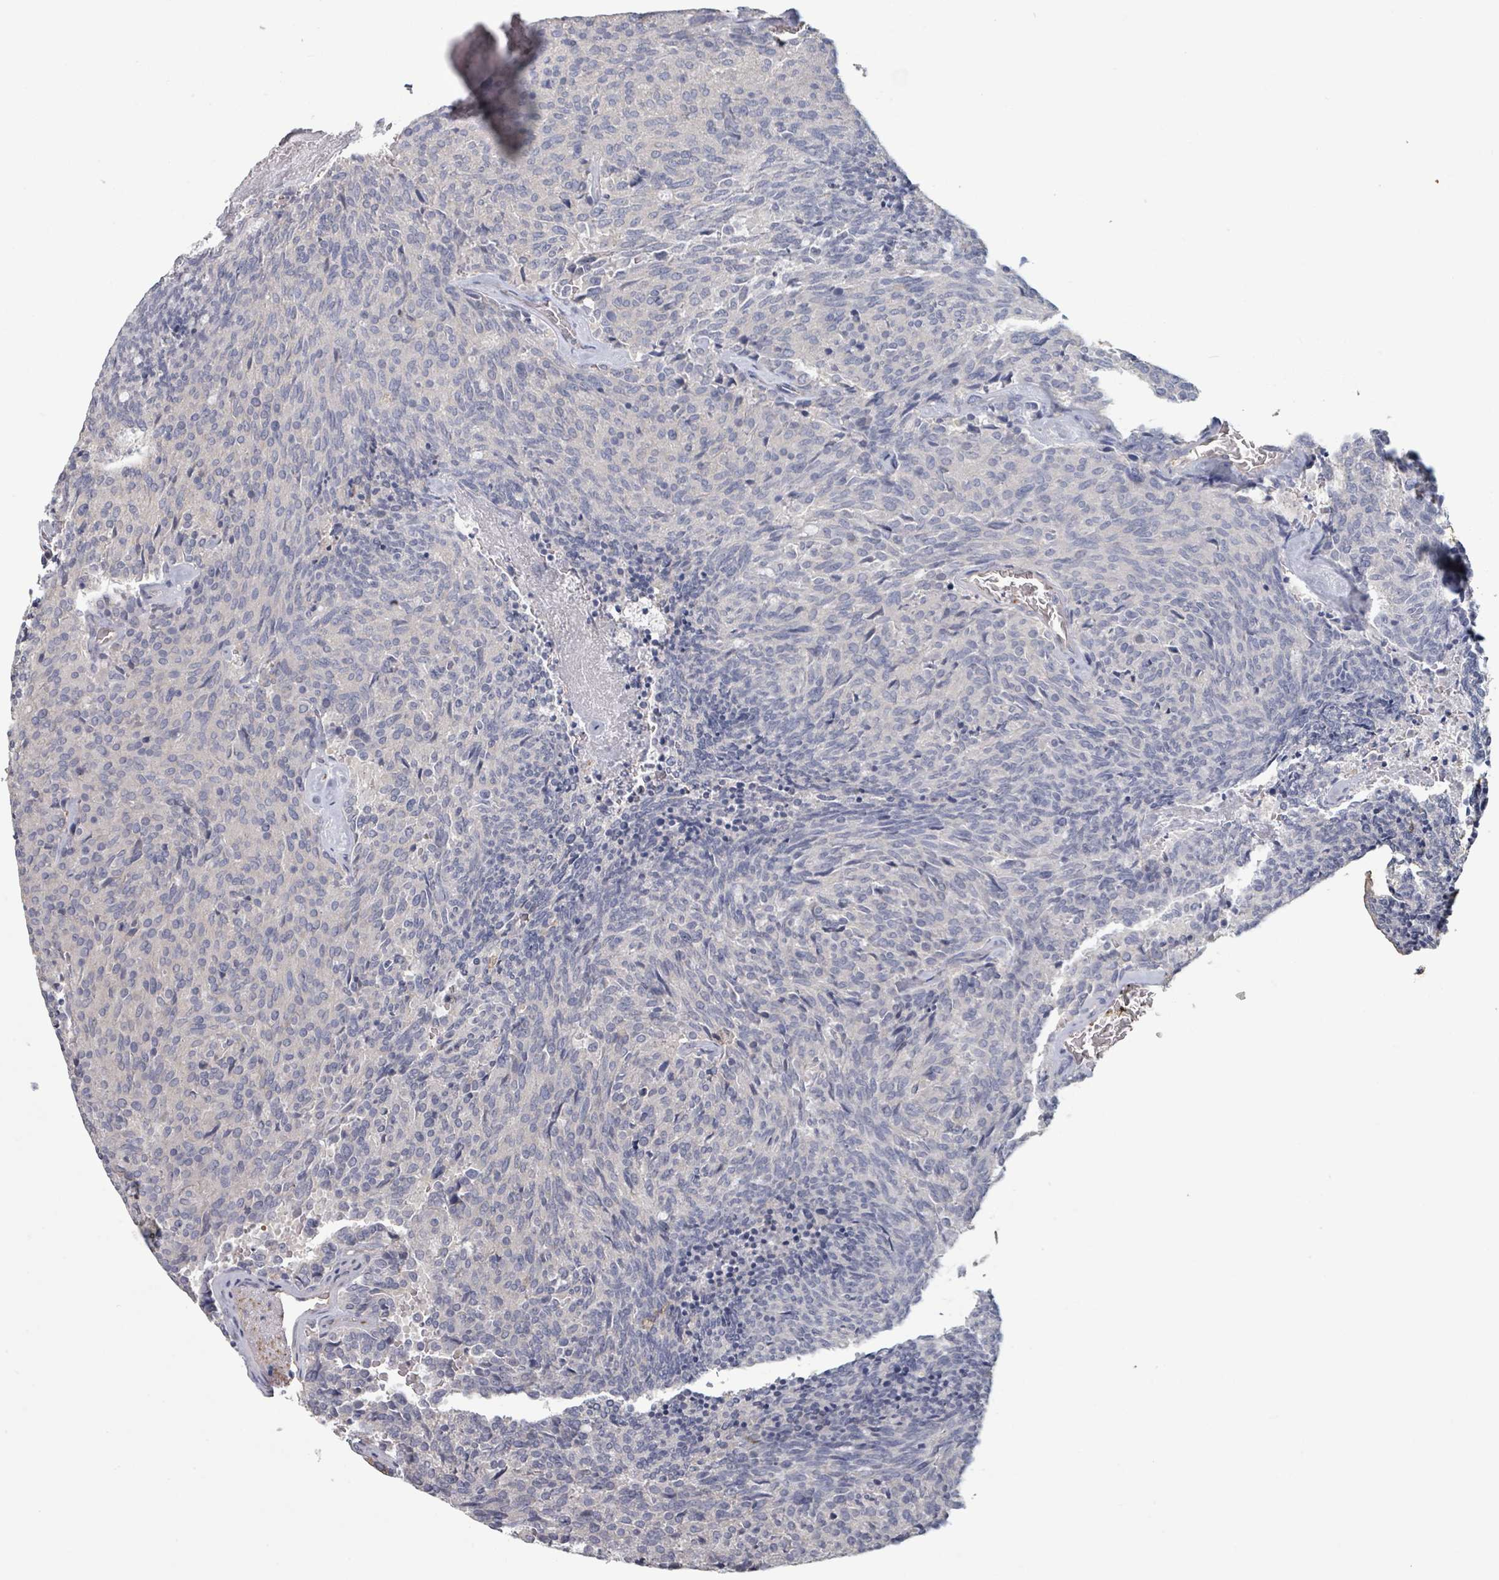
{"staining": {"intensity": "negative", "quantity": "none", "location": "none"}, "tissue": "carcinoid", "cell_type": "Tumor cells", "image_type": "cancer", "snomed": [{"axis": "morphology", "description": "Carcinoid, malignant, NOS"}, {"axis": "topography", "description": "Pancreas"}], "caption": "A photomicrograph of human carcinoid is negative for staining in tumor cells.", "gene": "PLAUR", "patient": {"sex": "female", "age": 54}}